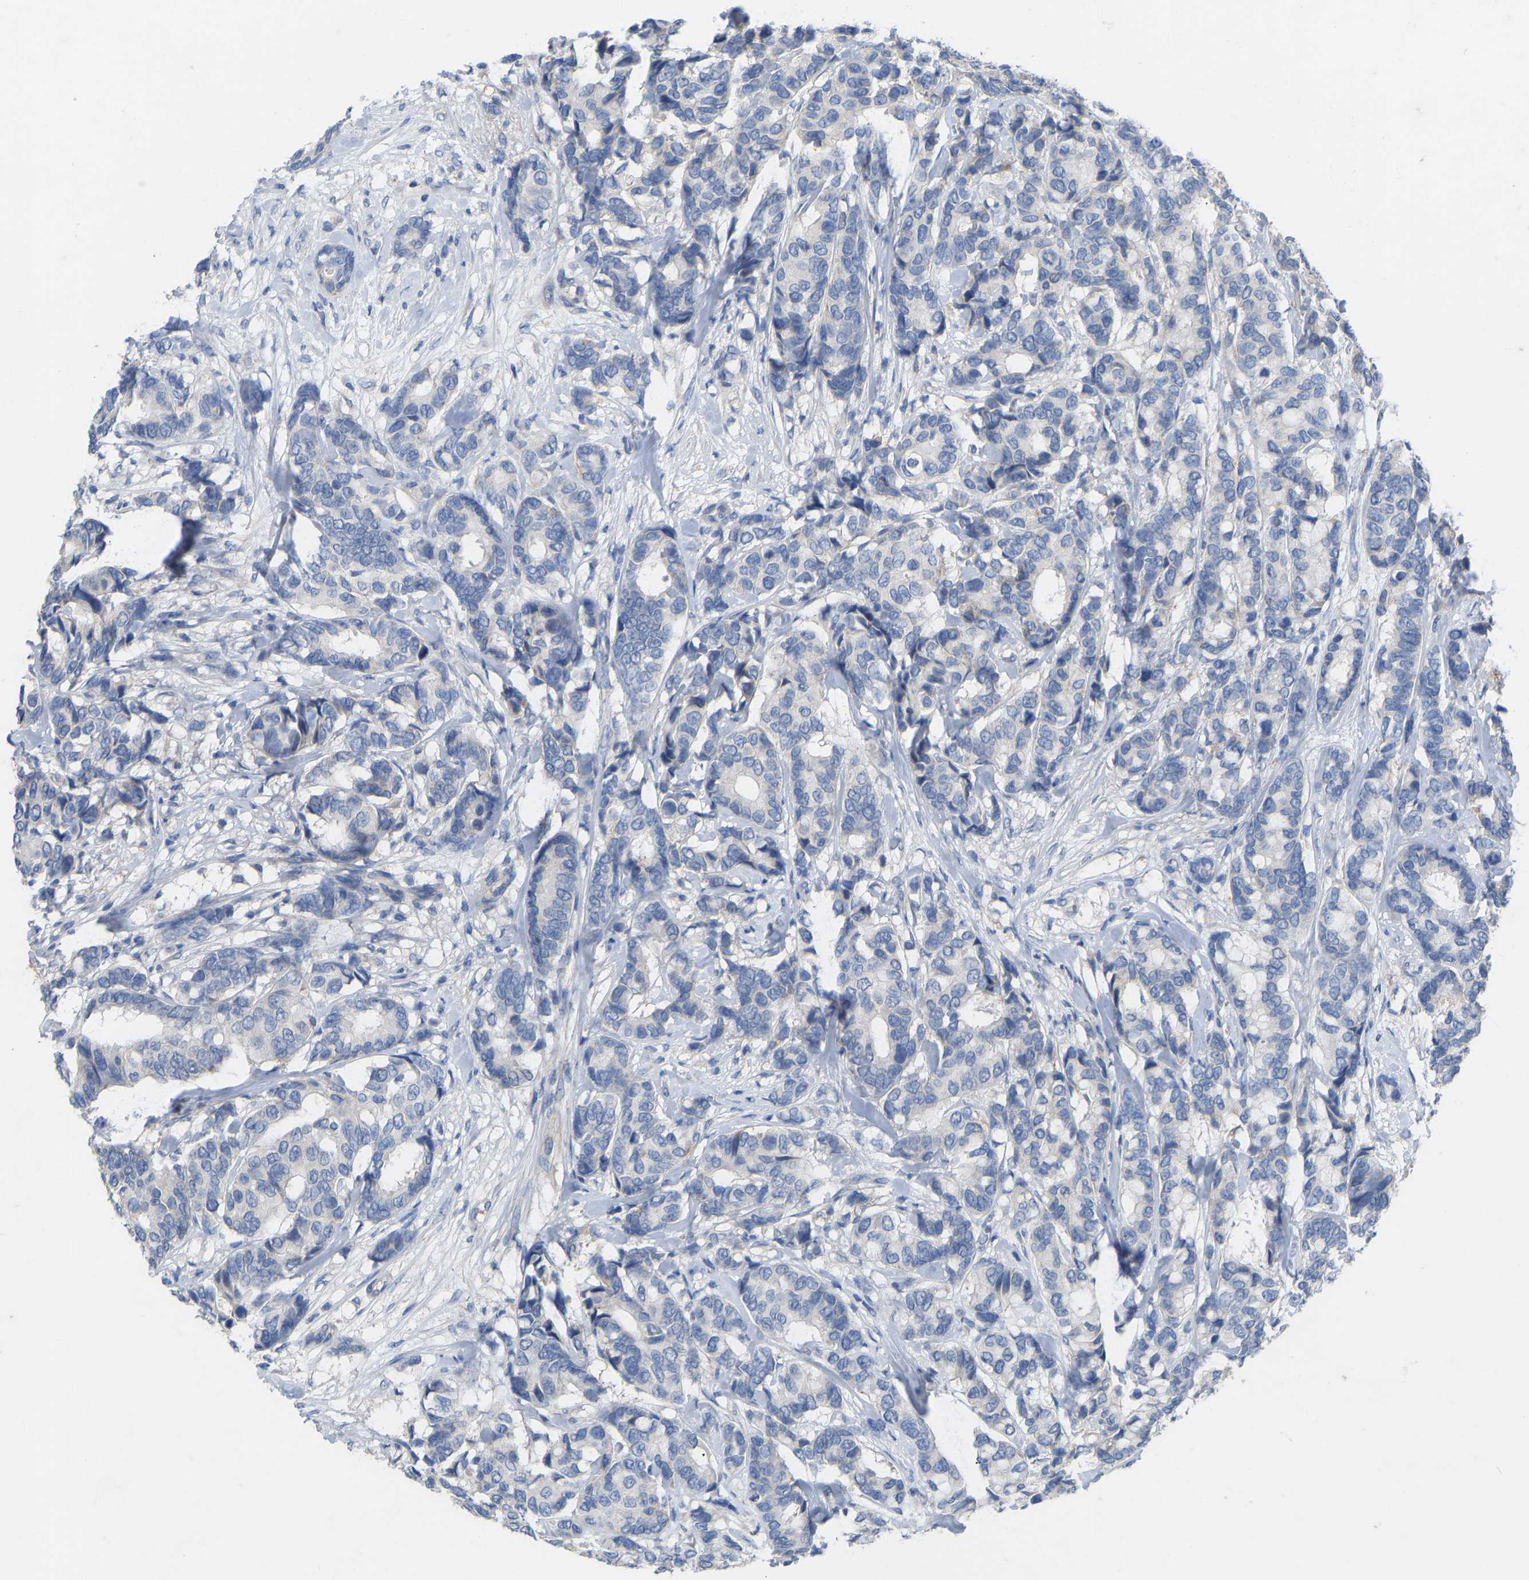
{"staining": {"intensity": "negative", "quantity": "none", "location": "none"}, "tissue": "breast cancer", "cell_type": "Tumor cells", "image_type": "cancer", "snomed": [{"axis": "morphology", "description": "Duct carcinoma"}, {"axis": "topography", "description": "Breast"}], "caption": "This is a micrograph of IHC staining of breast cancer (infiltrating ductal carcinoma), which shows no expression in tumor cells.", "gene": "OLIG2", "patient": {"sex": "female", "age": 87}}